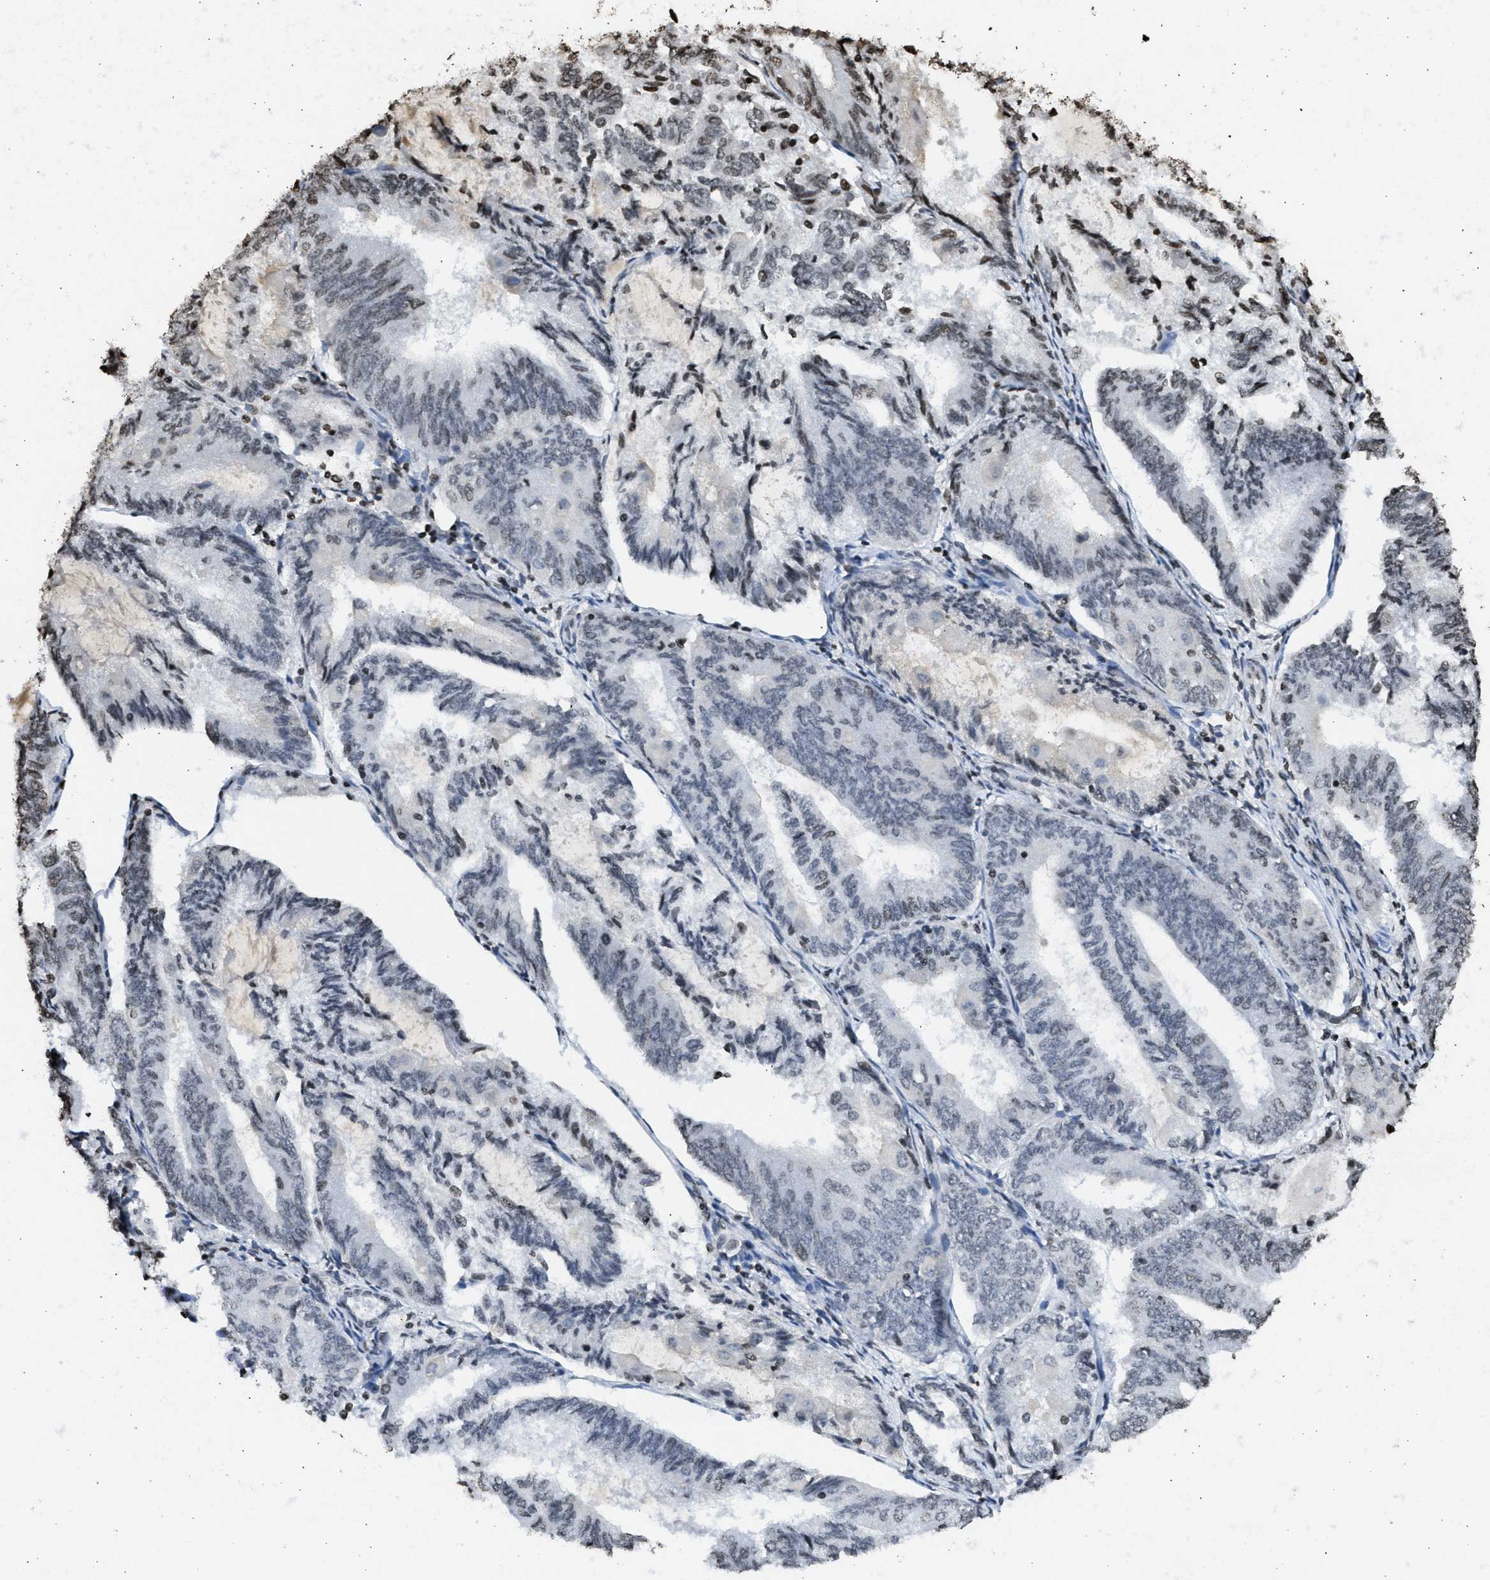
{"staining": {"intensity": "weak", "quantity": "<25%", "location": "nuclear"}, "tissue": "endometrial cancer", "cell_type": "Tumor cells", "image_type": "cancer", "snomed": [{"axis": "morphology", "description": "Adenocarcinoma, NOS"}, {"axis": "topography", "description": "Endometrium"}], "caption": "Immunohistochemistry (IHC) photomicrograph of endometrial cancer (adenocarcinoma) stained for a protein (brown), which exhibits no expression in tumor cells.", "gene": "RRAGC", "patient": {"sex": "female", "age": 81}}